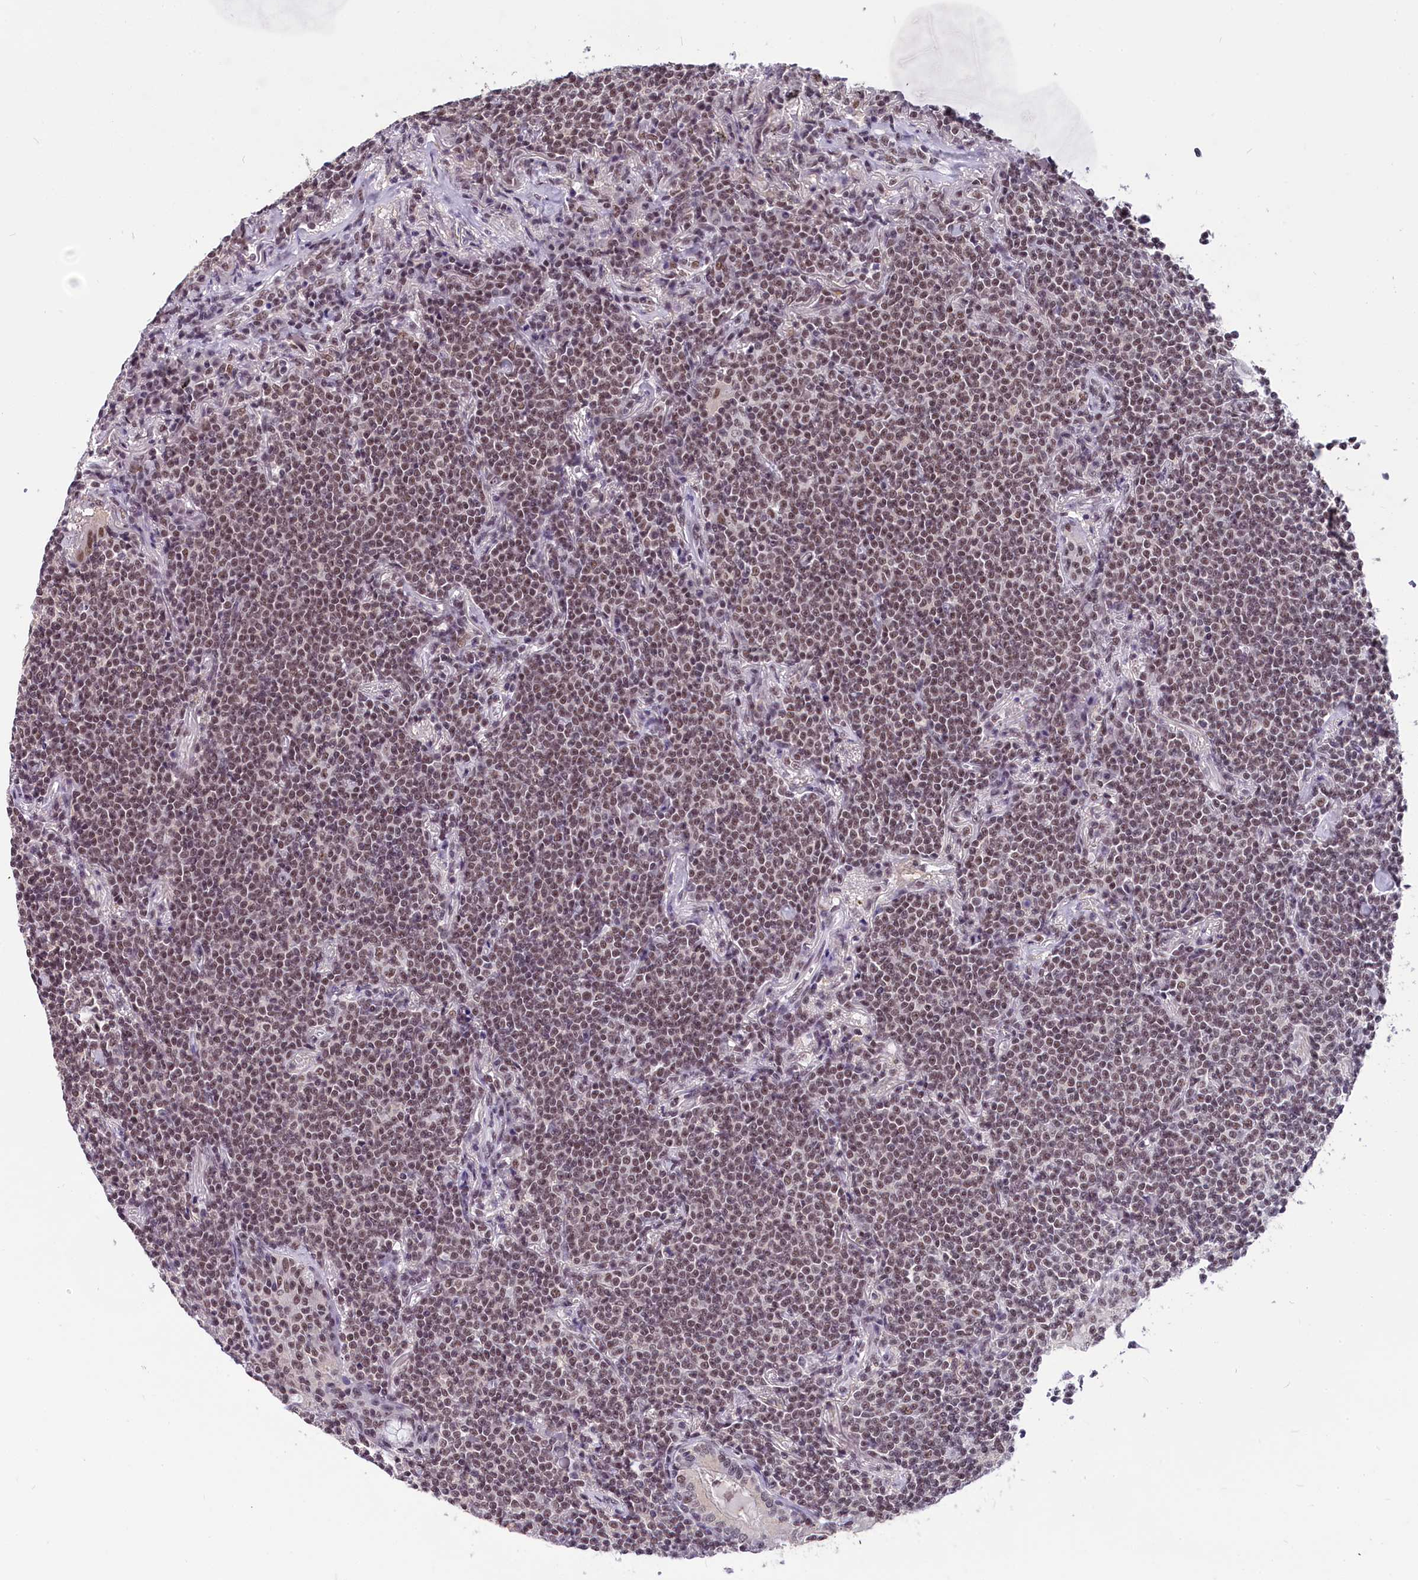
{"staining": {"intensity": "moderate", "quantity": ">75%", "location": "nuclear"}, "tissue": "lymphoma", "cell_type": "Tumor cells", "image_type": "cancer", "snomed": [{"axis": "morphology", "description": "Malignant lymphoma, non-Hodgkin's type, Low grade"}, {"axis": "topography", "description": "Lung"}], "caption": "A brown stain shows moderate nuclear positivity of a protein in human malignant lymphoma, non-Hodgkin's type (low-grade) tumor cells.", "gene": "ZC3H4", "patient": {"sex": "female", "age": 71}}